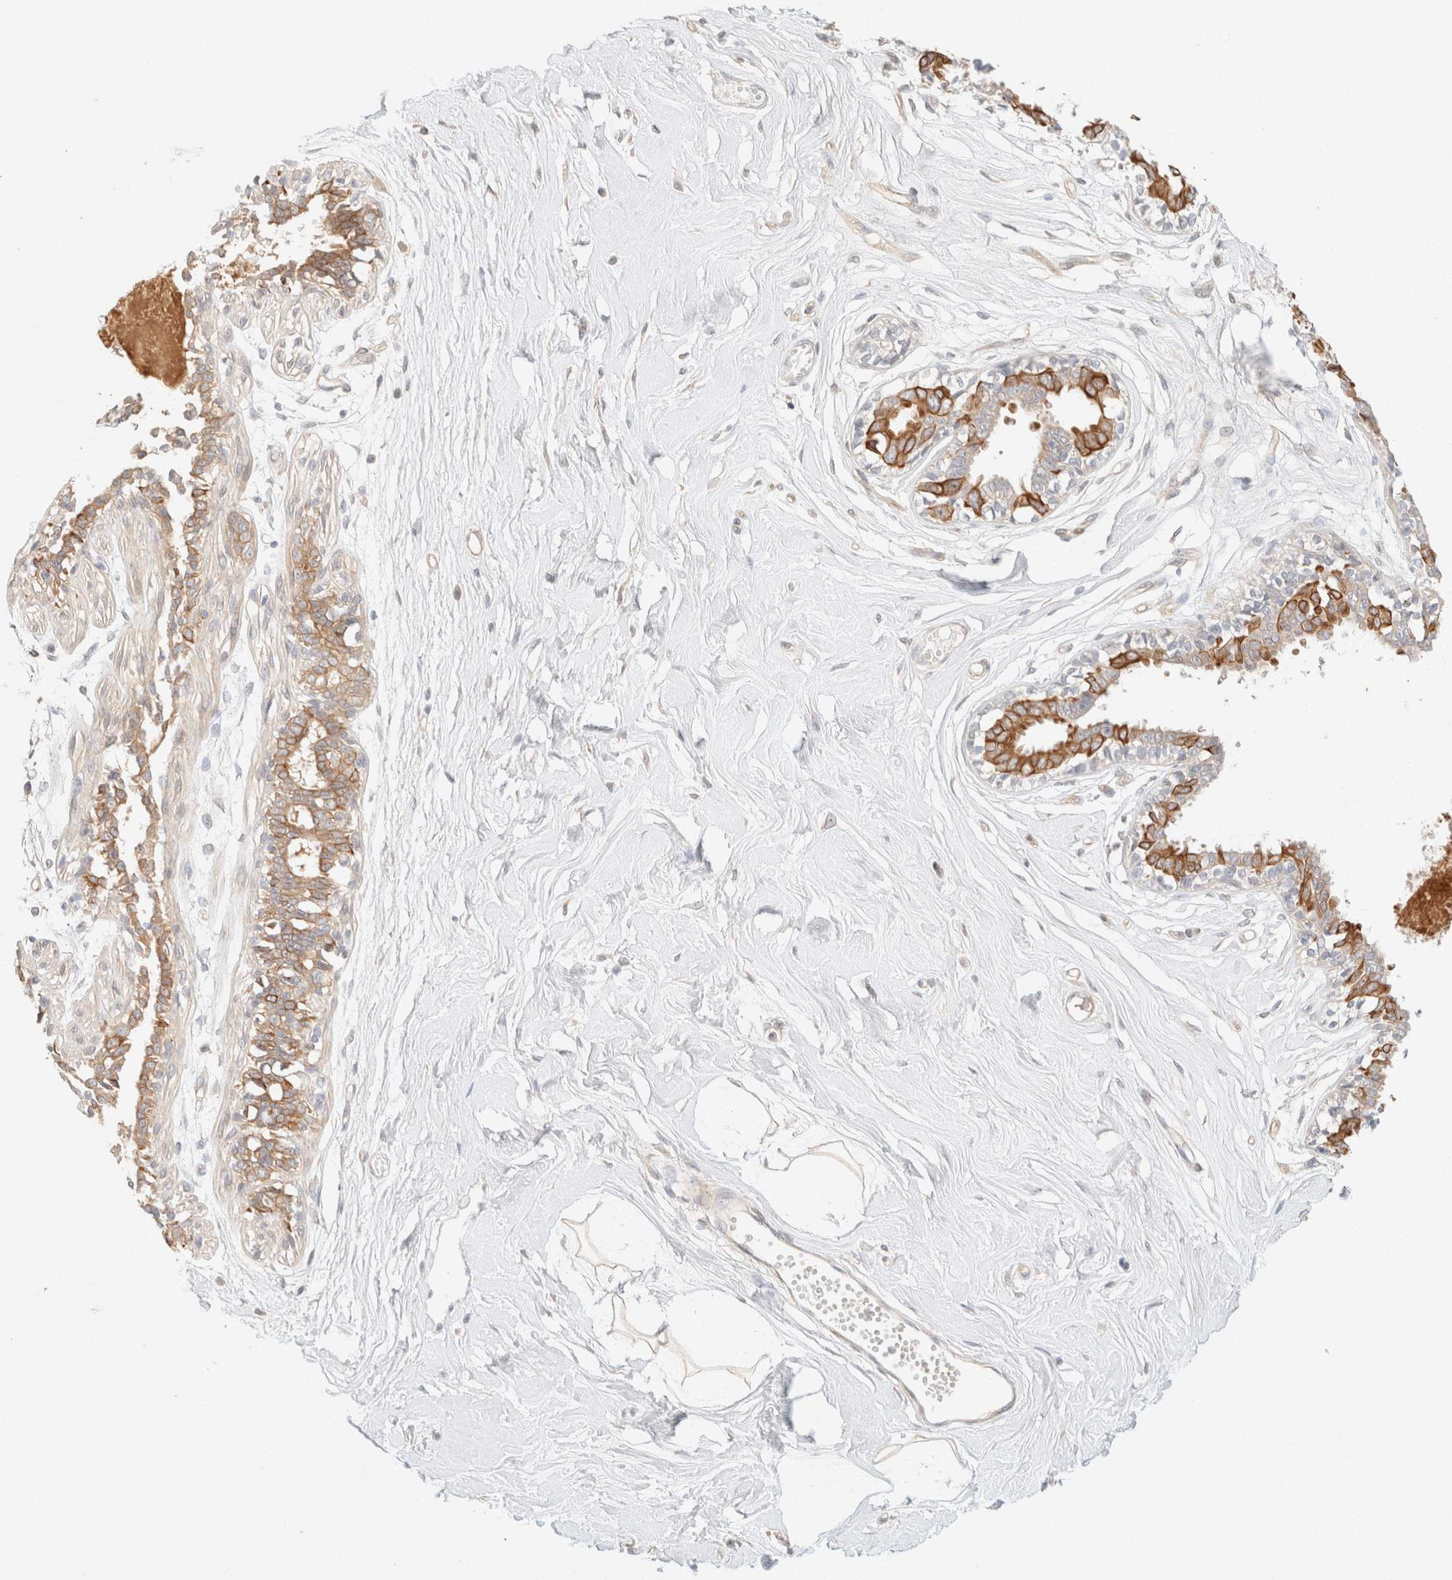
{"staining": {"intensity": "weak", "quantity": "25%-75%", "location": "cytoplasmic/membranous"}, "tissue": "breast", "cell_type": "Adipocytes", "image_type": "normal", "snomed": [{"axis": "morphology", "description": "Normal tissue, NOS"}, {"axis": "topography", "description": "Breast"}], "caption": "Protein staining exhibits weak cytoplasmic/membranous expression in about 25%-75% of adipocytes in benign breast. Using DAB (3,3'-diaminobenzidine) (brown) and hematoxylin (blue) stains, captured at high magnification using brightfield microscopy.", "gene": "CSNK1E", "patient": {"sex": "female", "age": 45}}